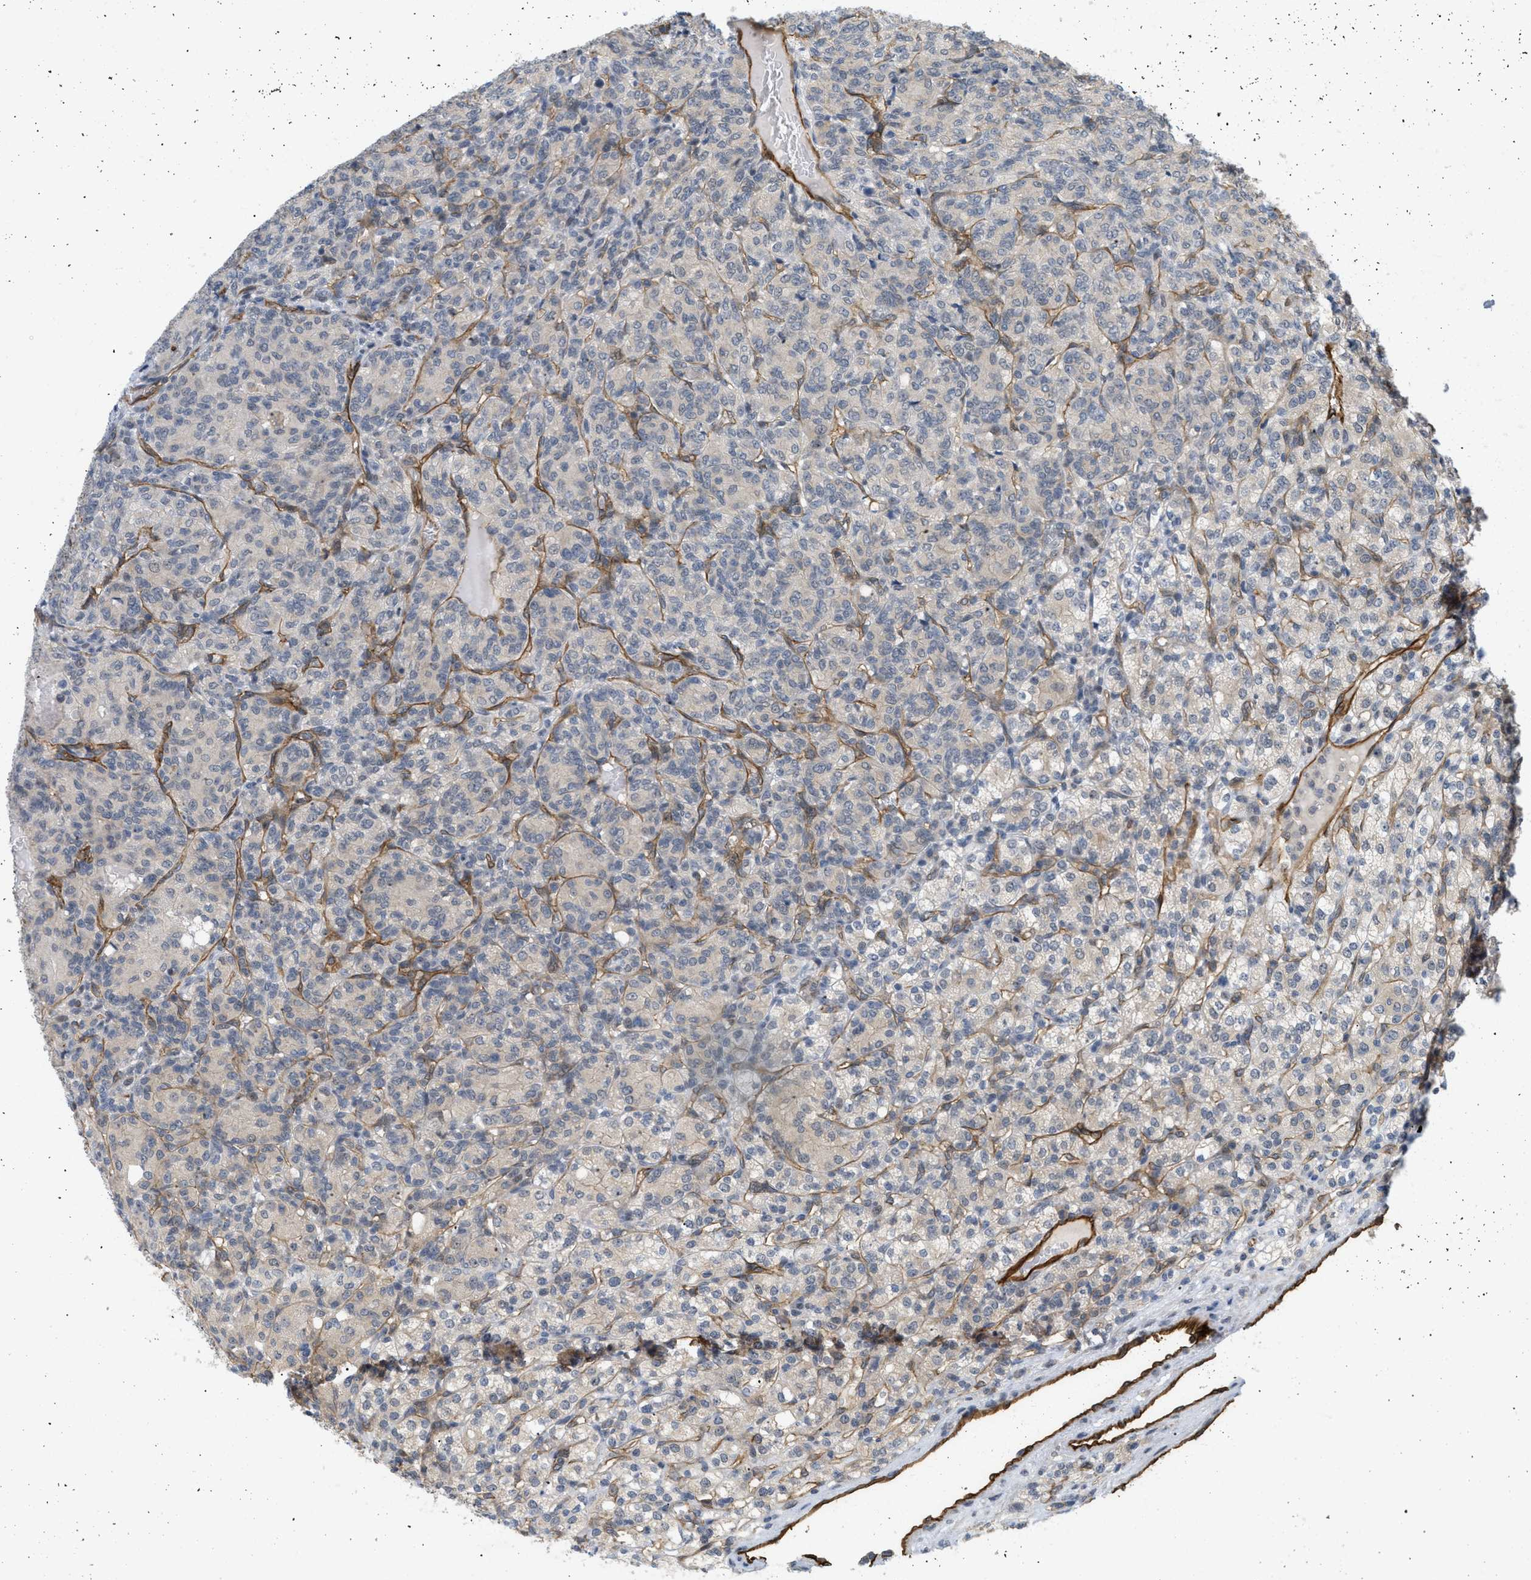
{"staining": {"intensity": "weak", "quantity": "25%-75%", "location": "cytoplasmic/membranous"}, "tissue": "renal cancer", "cell_type": "Tumor cells", "image_type": "cancer", "snomed": [{"axis": "morphology", "description": "Adenocarcinoma, NOS"}, {"axis": "topography", "description": "Kidney"}], "caption": "Human renal adenocarcinoma stained with a protein marker exhibits weak staining in tumor cells.", "gene": "PALMD", "patient": {"sex": "male", "age": 77}}